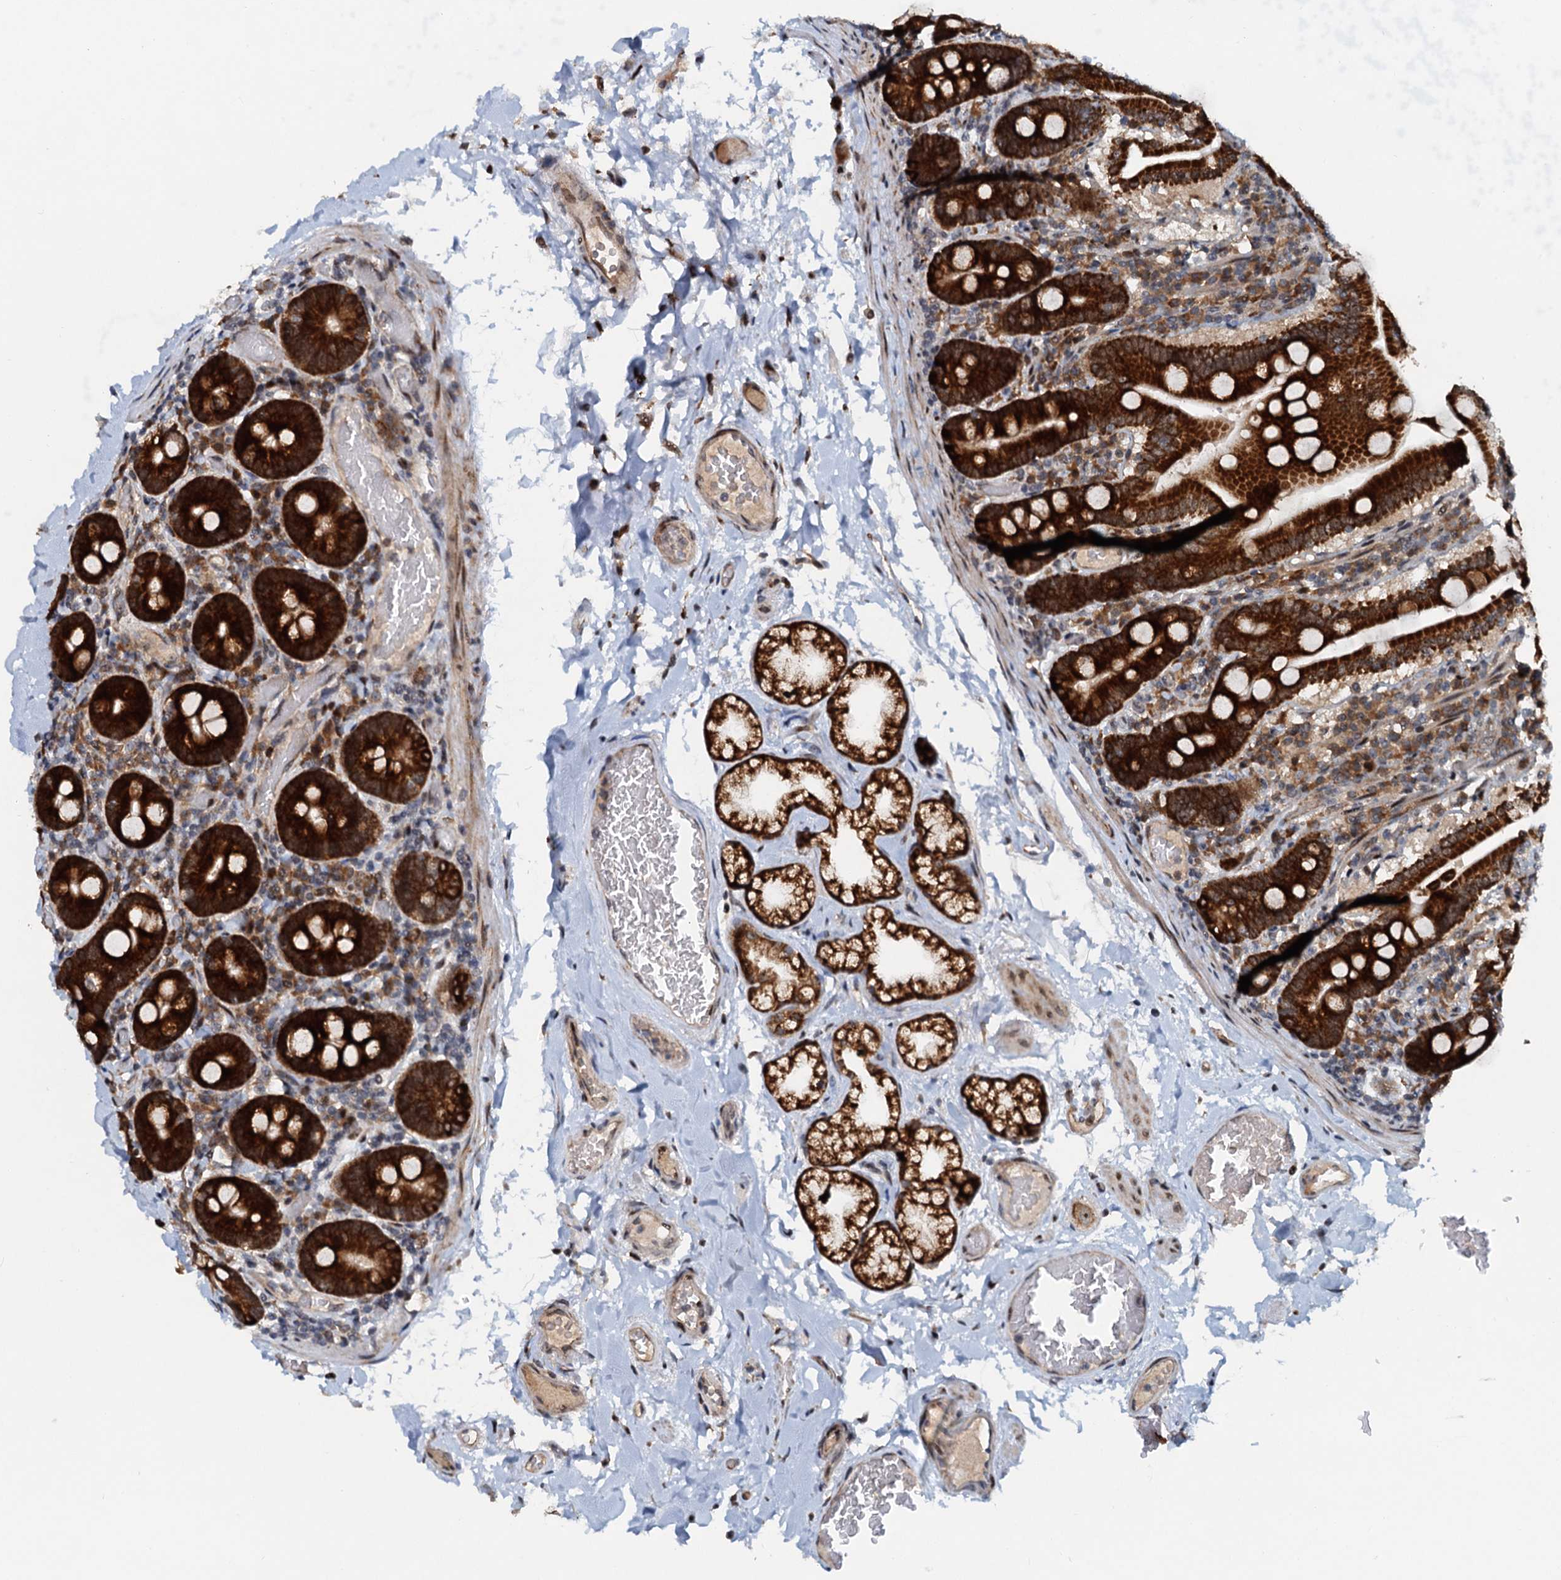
{"staining": {"intensity": "strong", "quantity": ">75%", "location": "cytoplasmic/membranous"}, "tissue": "duodenum", "cell_type": "Glandular cells", "image_type": "normal", "snomed": [{"axis": "morphology", "description": "Normal tissue, NOS"}, {"axis": "topography", "description": "Duodenum"}], "caption": "The photomicrograph exhibits immunohistochemical staining of unremarkable duodenum. There is strong cytoplasmic/membranous positivity is appreciated in approximately >75% of glandular cells. The protein is shown in brown color, while the nuclei are stained blue.", "gene": "DNAJC21", "patient": {"sex": "male", "age": 55}}